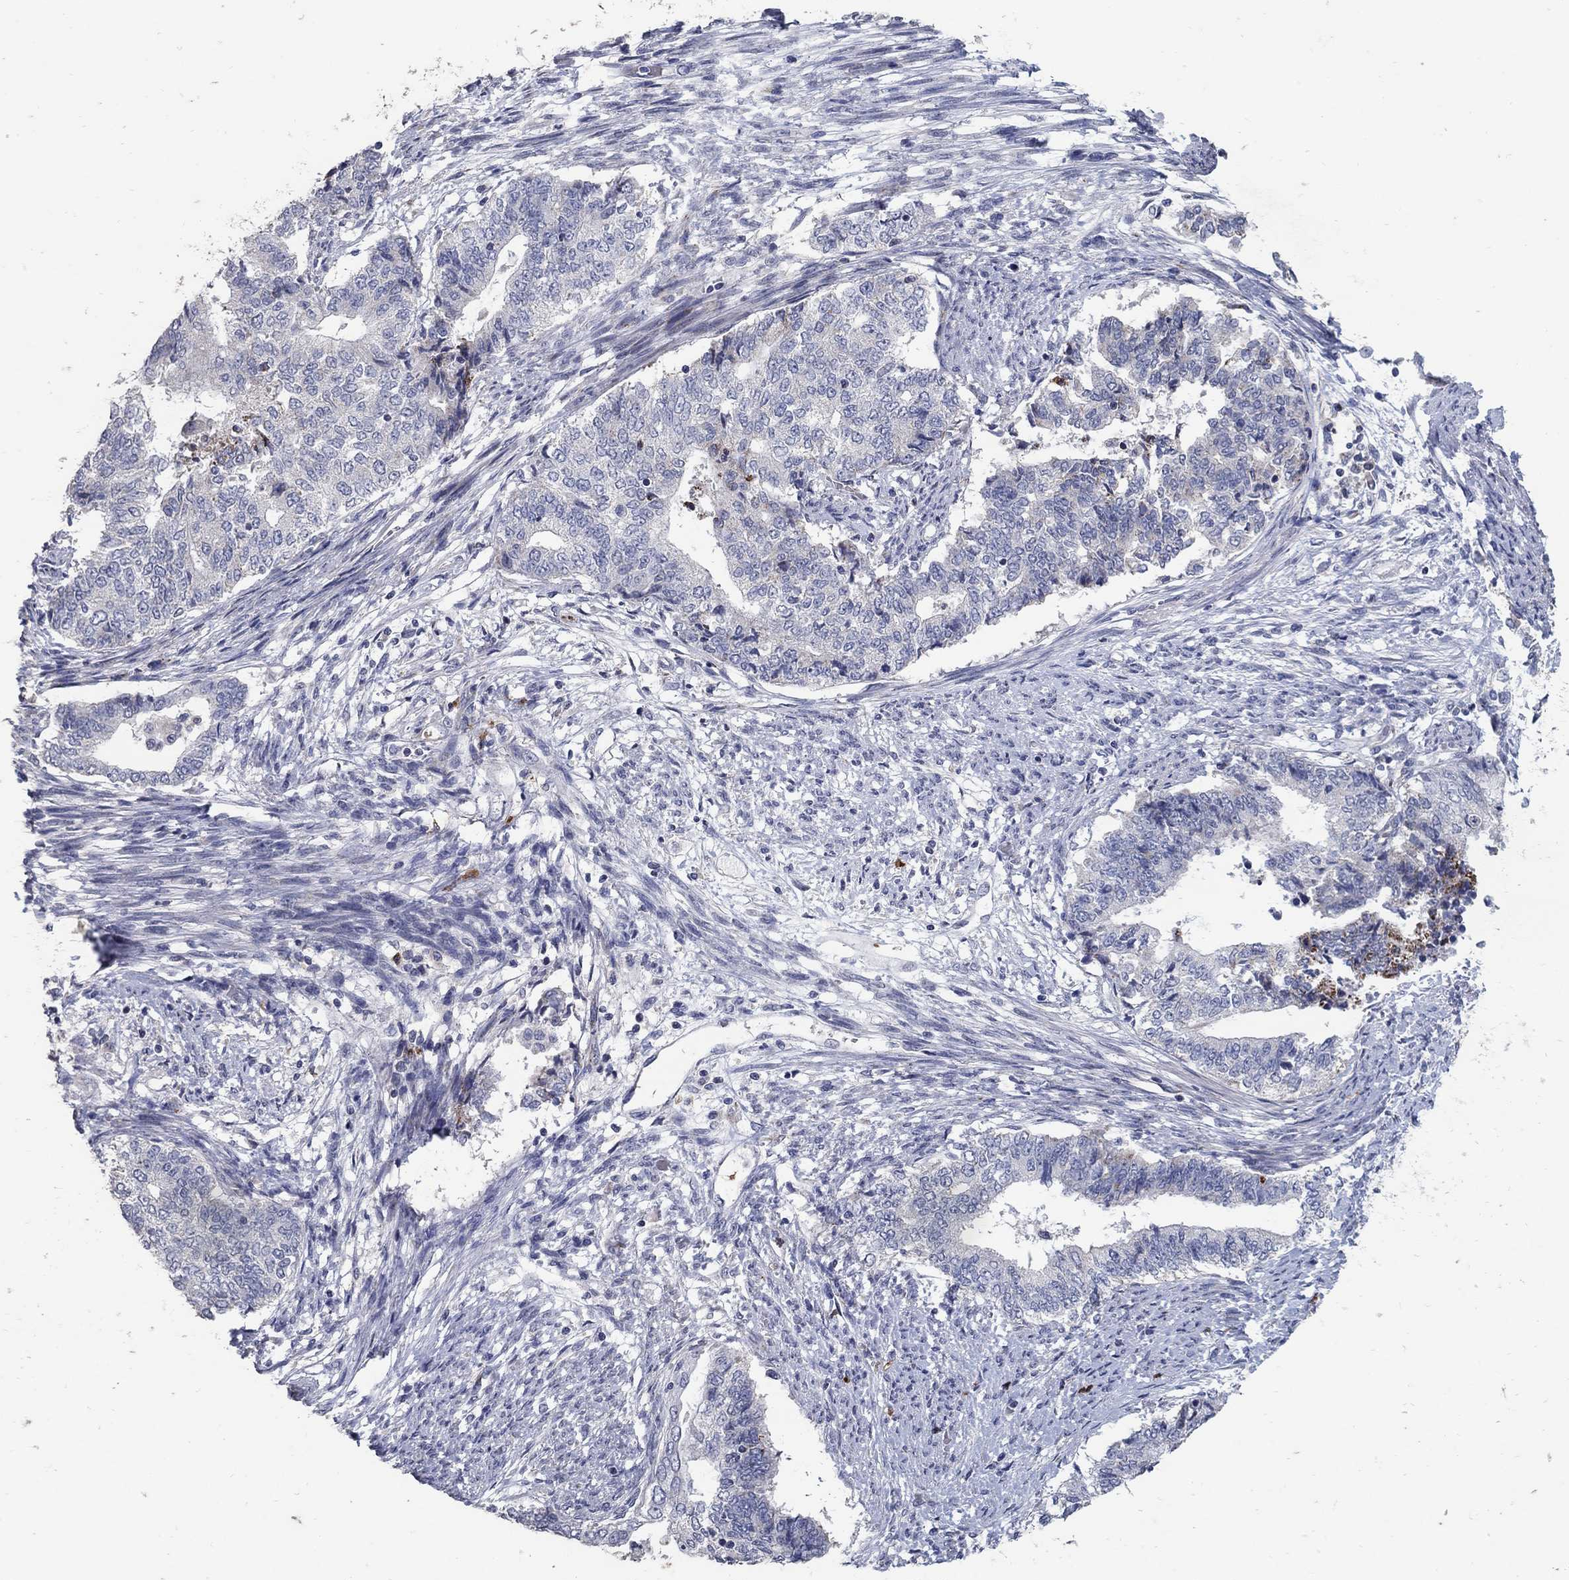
{"staining": {"intensity": "negative", "quantity": "none", "location": "none"}, "tissue": "endometrial cancer", "cell_type": "Tumor cells", "image_type": "cancer", "snomed": [{"axis": "morphology", "description": "Adenocarcinoma, NOS"}, {"axis": "topography", "description": "Endometrium"}], "caption": "Immunohistochemistry (IHC) histopathology image of endometrial adenocarcinoma stained for a protein (brown), which reveals no expression in tumor cells.", "gene": "HMX2", "patient": {"sex": "female", "age": 65}}